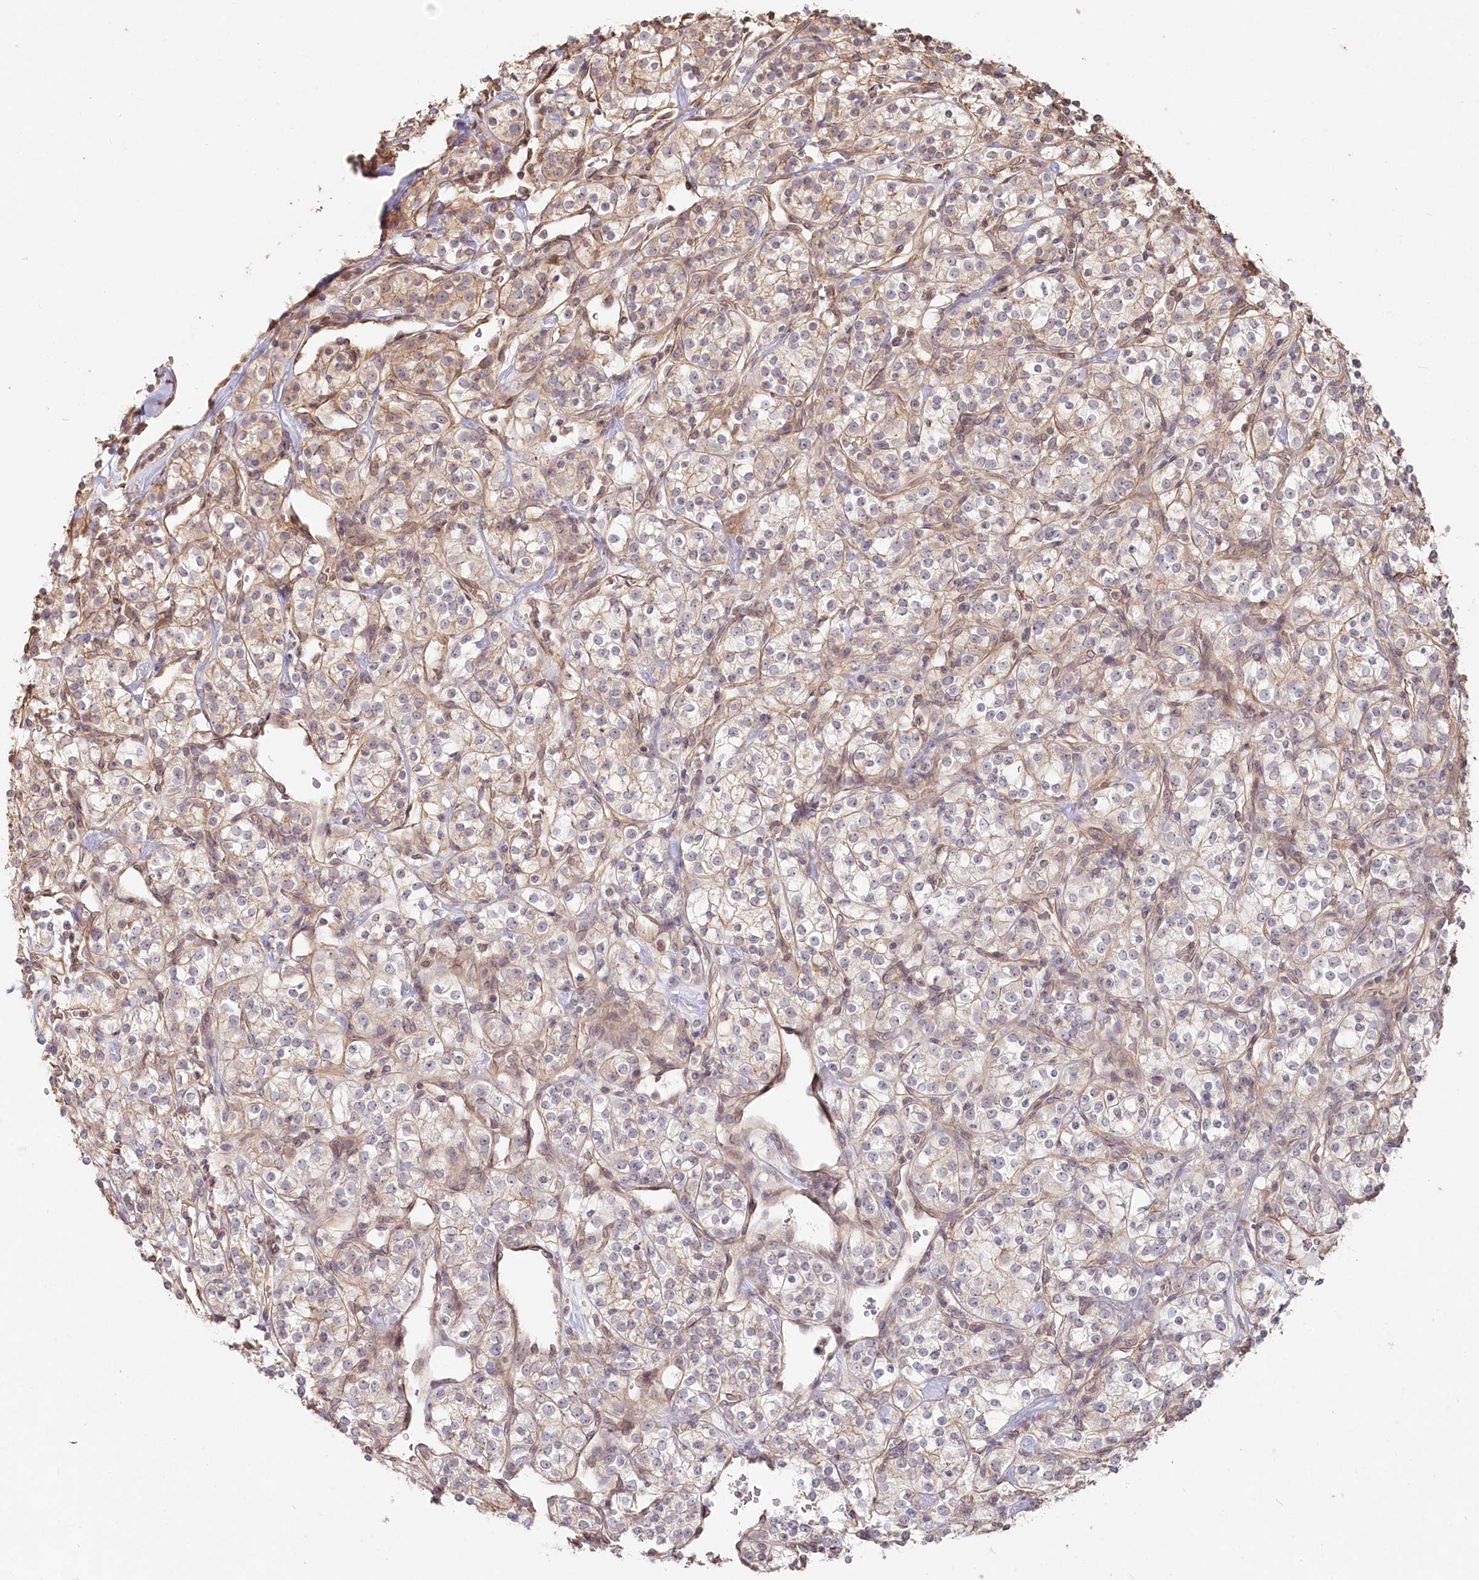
{"staining": {"intensity": "weak", "quantity": "25%-75%", "location": "cytoplasmic/membranous"}, "tissue": "renal cancer", "cell_type": "Tumor cells", "image_type": "cancer", "snomed": [{"axis": "morphology", "description": "Adenocarcinoma, NOS"}, {"axis": "topography", "description": "Kidney"}], "caption": "IHC (DAB (3,3'-diaminobenzidine)) staining of human adenocarcinoma (renal) displays weak cytoplasmic/membranous protein staining in about 25%-75% of tumor cells. (Stains: DAB (3,3'-diaminobenzidine) in brown, nuclei in blue, Microscopy: brightfield microscopy at high magnification).", "gene": "TCHP", "patient": {"sex": "male", "age": 77}}